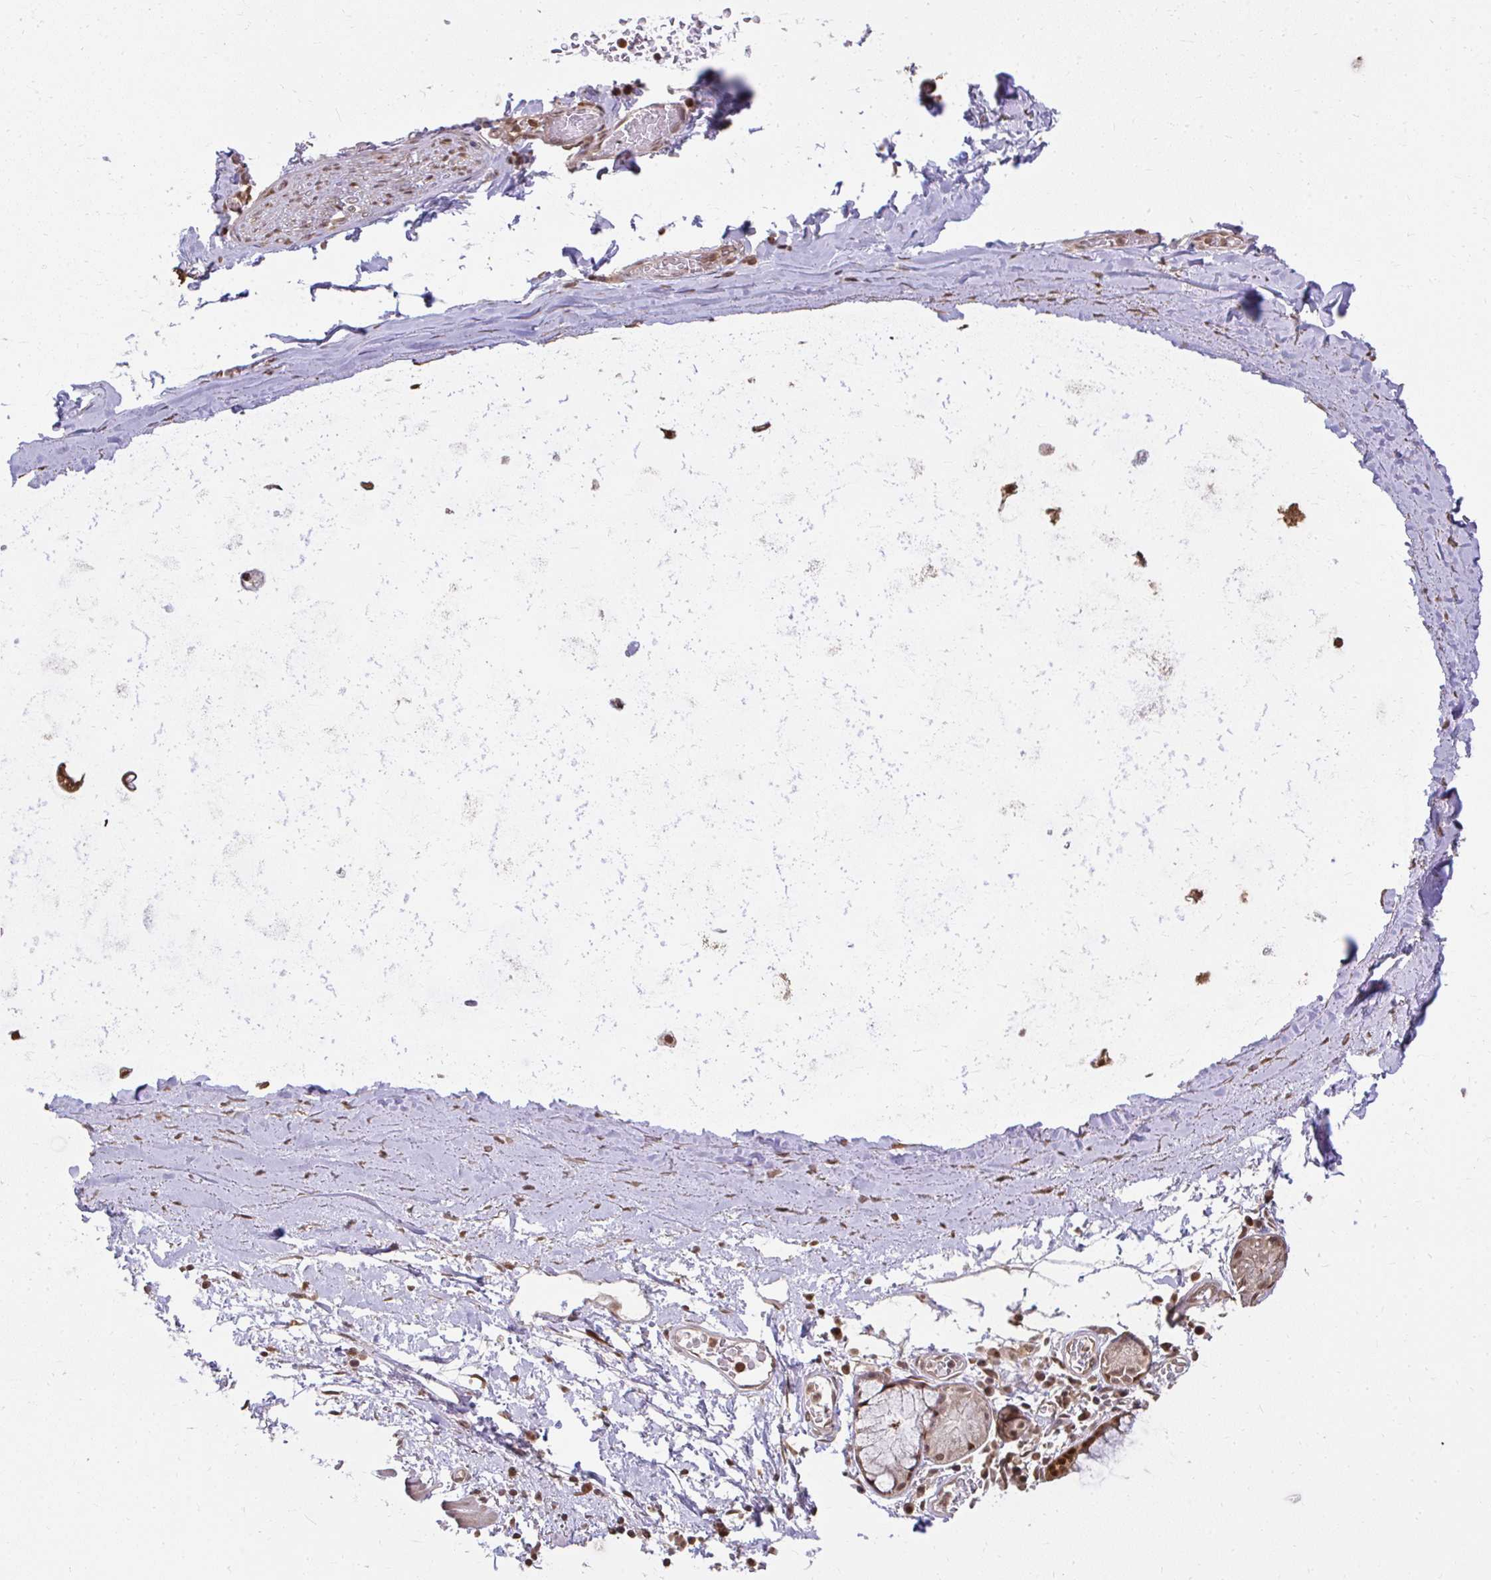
{"staining": {"intensity": "moderate", "quantity": "25%-75%", "location": "nuclear"}, "tissue": "soft tissue", "cell_type": "Fibroblasts", "image_type": "normal", "snomed": [{"axis": "morphology", "description": "Normal tissue, NOS"}, {"axis": "morphology", "description": "Degeneration, NOS"}, {"axis": "topography", "description": "Cartilage tissue"}, {"axis": "topography", "description": "Lung"}], "caption": "Immunohistochemical staining of unremarkable soft tissue shows 25%-75% levels of moderate nuclear protein positivity in approximately 25%-75% of fibroblasts.", "gene": "LARS2", "patient": {"sex": "female", "age": 61}}